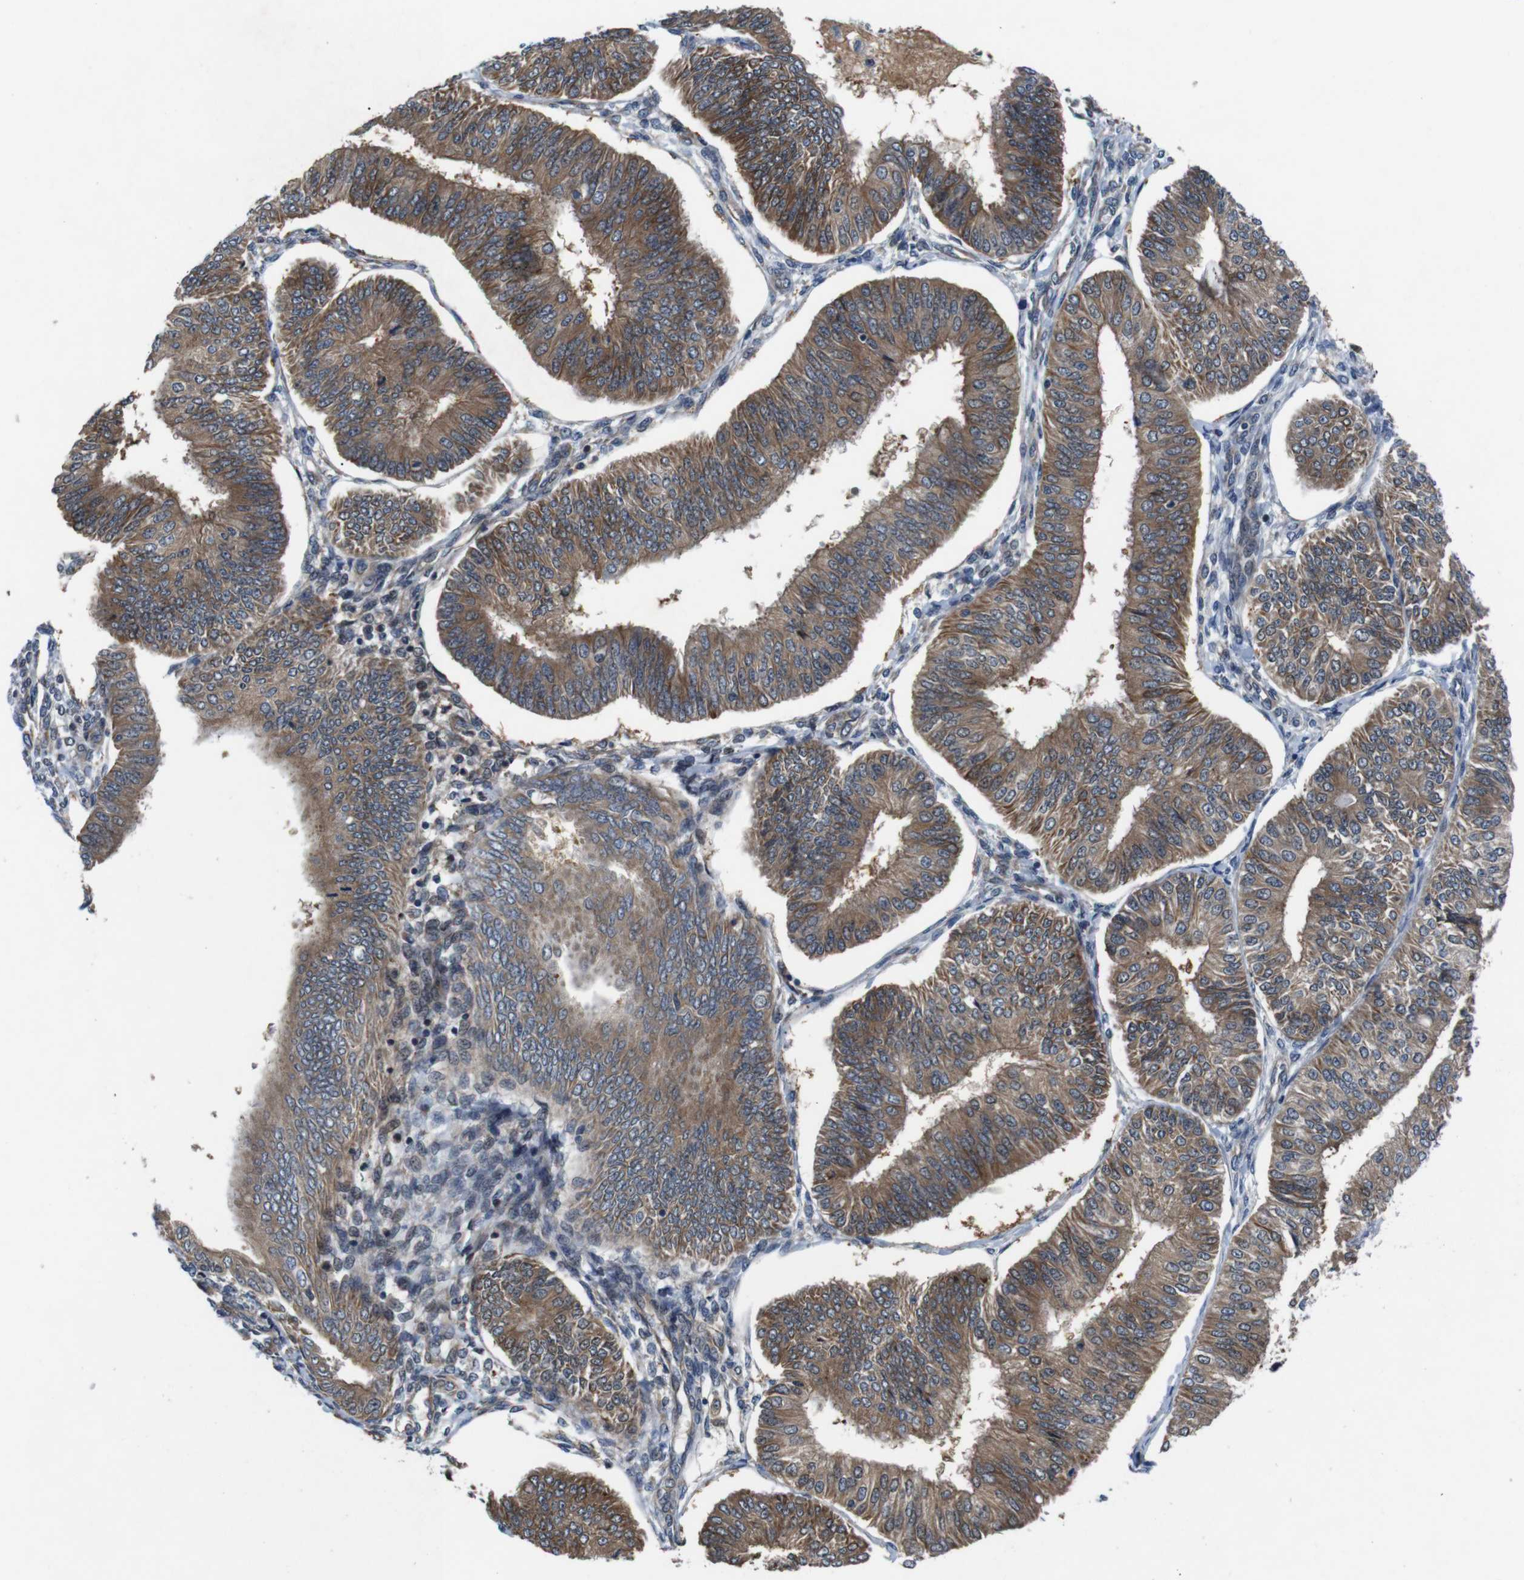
{"staining": {"intensity": "moderate", "quantity": ">75%", "location": "cytoplasmic/membranous"}, "tissue": "endometrial cancer", "cell_type": "Tumor cells", "image_type": "cancer", "snomed": [{"axis": "morphology", "description": "Adenocarcinoma, NOS"}, {"axis": "topography", "description": "Endometrium"}], "caption": "Endometrial cancer stained with IHC reveals moderate cytoplasmic/membranous staining in approximately >75% of tumor cells.", "gene": "JAK1", "patient": {"sex": "female", "age": 58}}